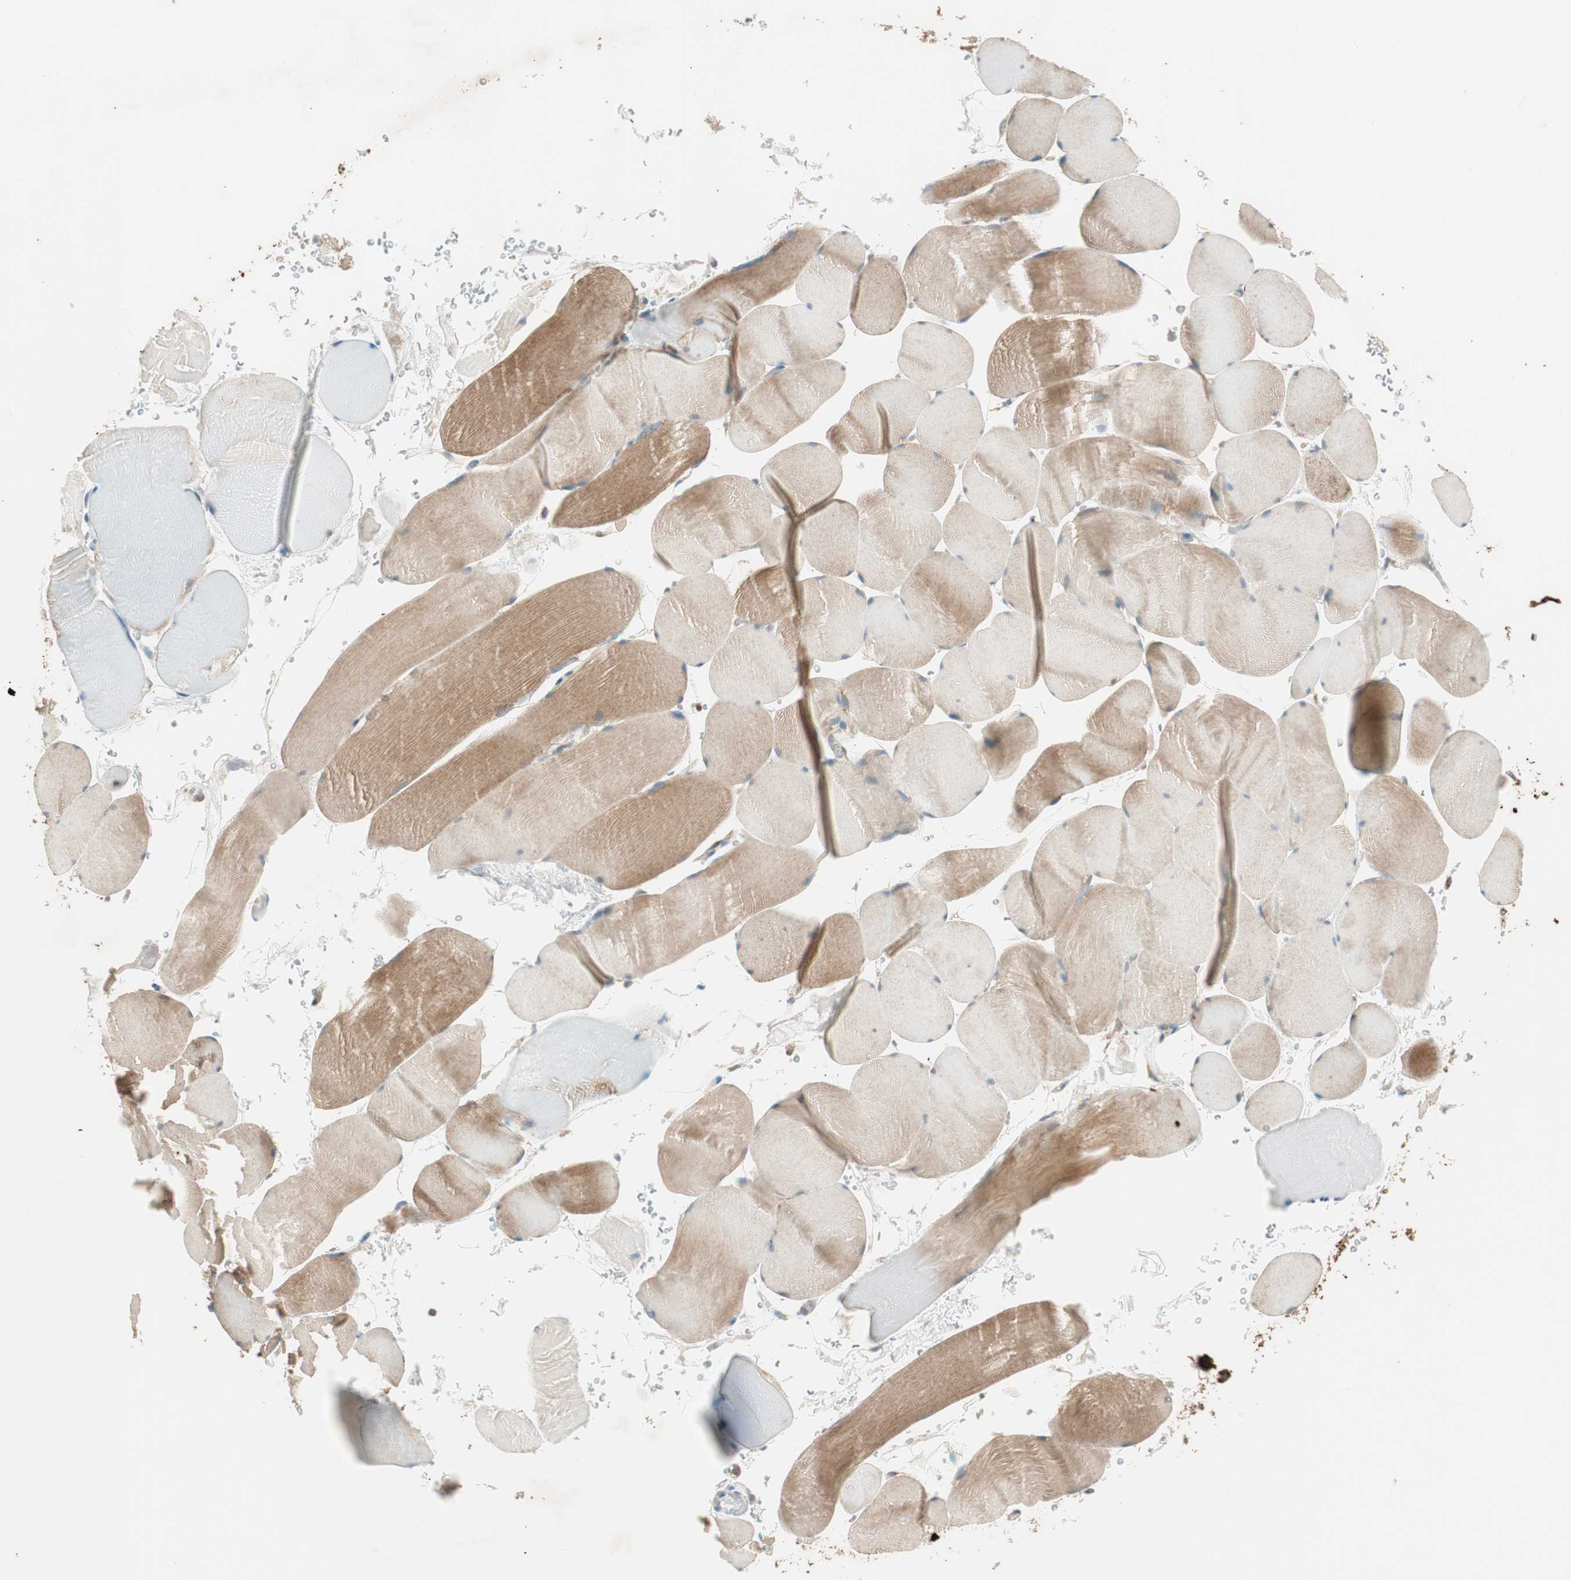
{"staining": {"intensity": "moderate", "quantity": ">75%", "location": "cytoplasmic/membranous"}, "tissue": "skeletal muscle", "cell_type": "Myocytes", "image_type": "normal", "snomed": [{"axis": "morphology", "description": "Normal tissue, NOS"}, {"axis": "topography", "description": "Skeletal muscle"}], "caption": "Protein staining of normal skeletal muscle demonstrates moderate cytoplasmic/membranous expression in approximately >75% of myocytes.", "gene": "CC2D1A", "patient": {"sex": "male", "age": 62}}